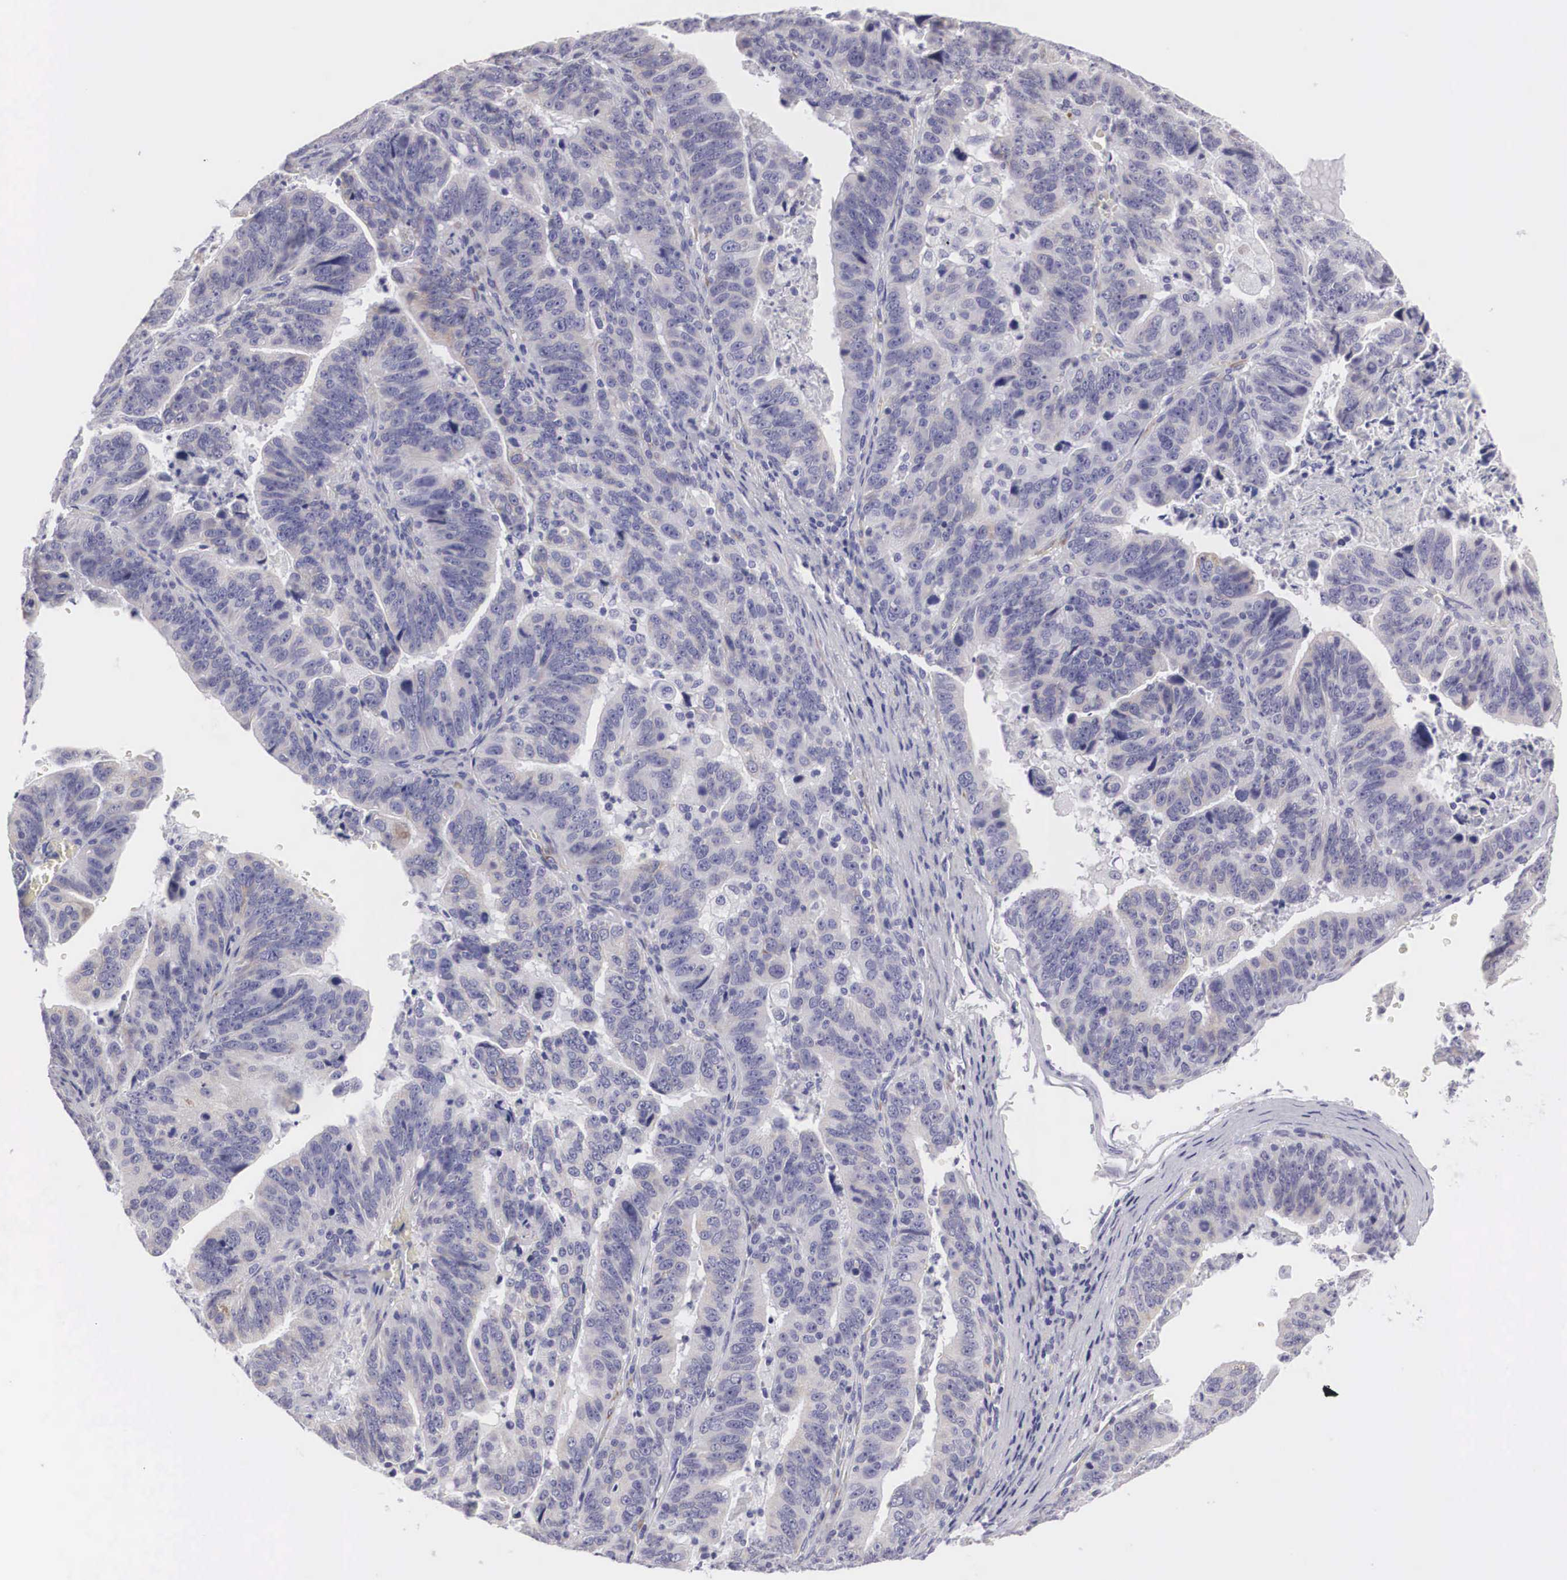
{"staining": {"intensity": "negative", "quantity": "none", "location": "none"}, "tissue": "stomach cancer", "cell_type": "Tumor cells", "image_type": "cancer", "snomed": [{"axis": "morphology", "description": "Adenocarcinoma, NOS"}, {"axis": "topography", "description": "Stomach, upper"}], "caption": "Immunohistochemistry (IHC) of stomach adenocarcinoma shows no positivity in tumor cells.", "gene": "ARMCX3", "patient": {"sex": "female", "age": 50}}